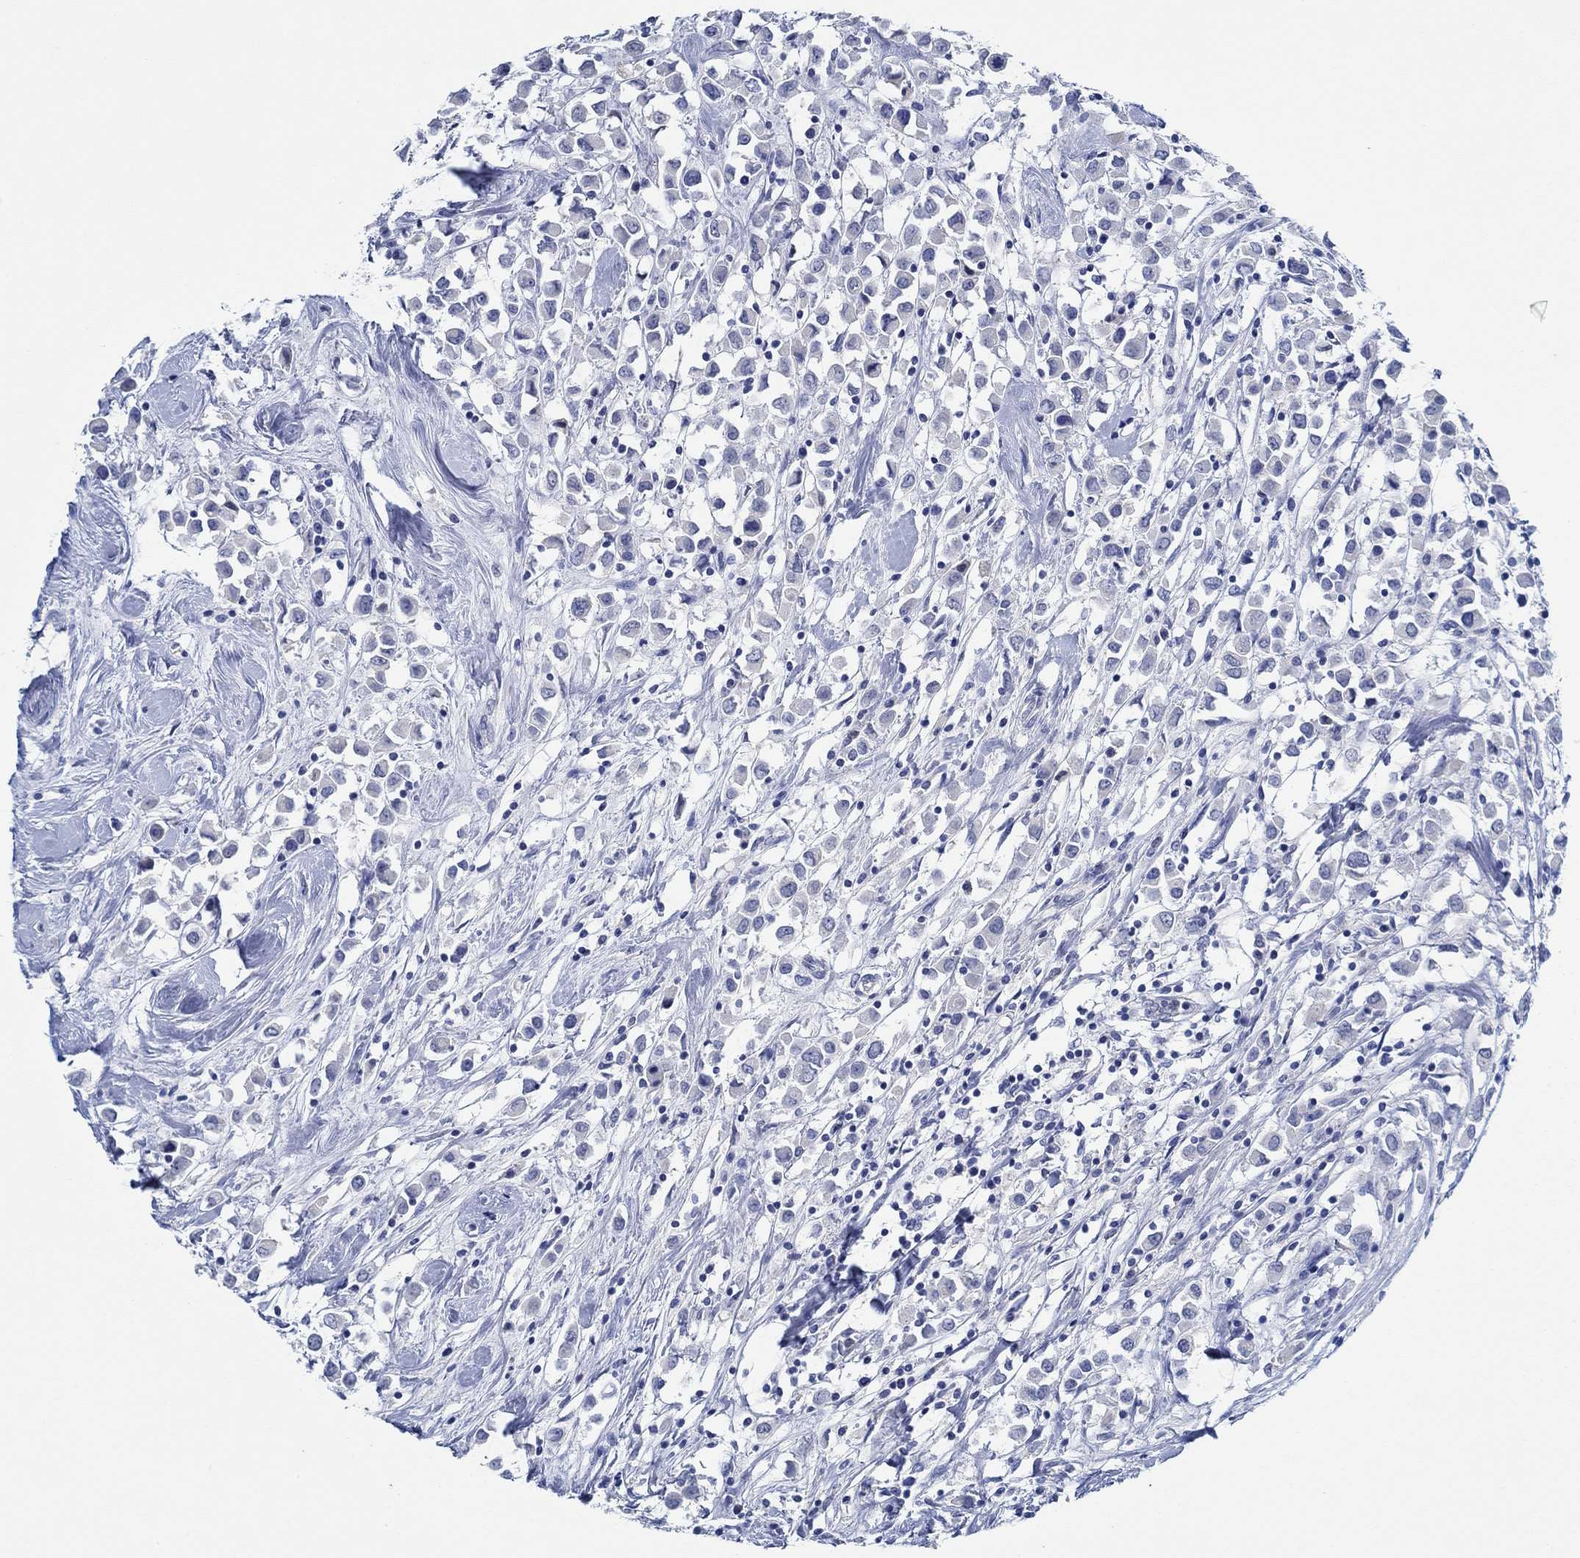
{"staining": {"intensity": "negative", "quantity": "none", "location": "none"}, "tissue": "breast cancer", "cell_type": "Tumor cells", "image_type": "cancer", "snomed": [{"axis": "morphology", "description": "Duct carcinoma"}, {"axis": "topography", "description": "Breast"}], "caption": "DAB immunohistochemical staining of breast cancer (infiltrating ductal carcinoma) reveals no significant positivity in tumor cells.", "gene": "ZNF671", "patient": {"sex": "female", "age": 61}}